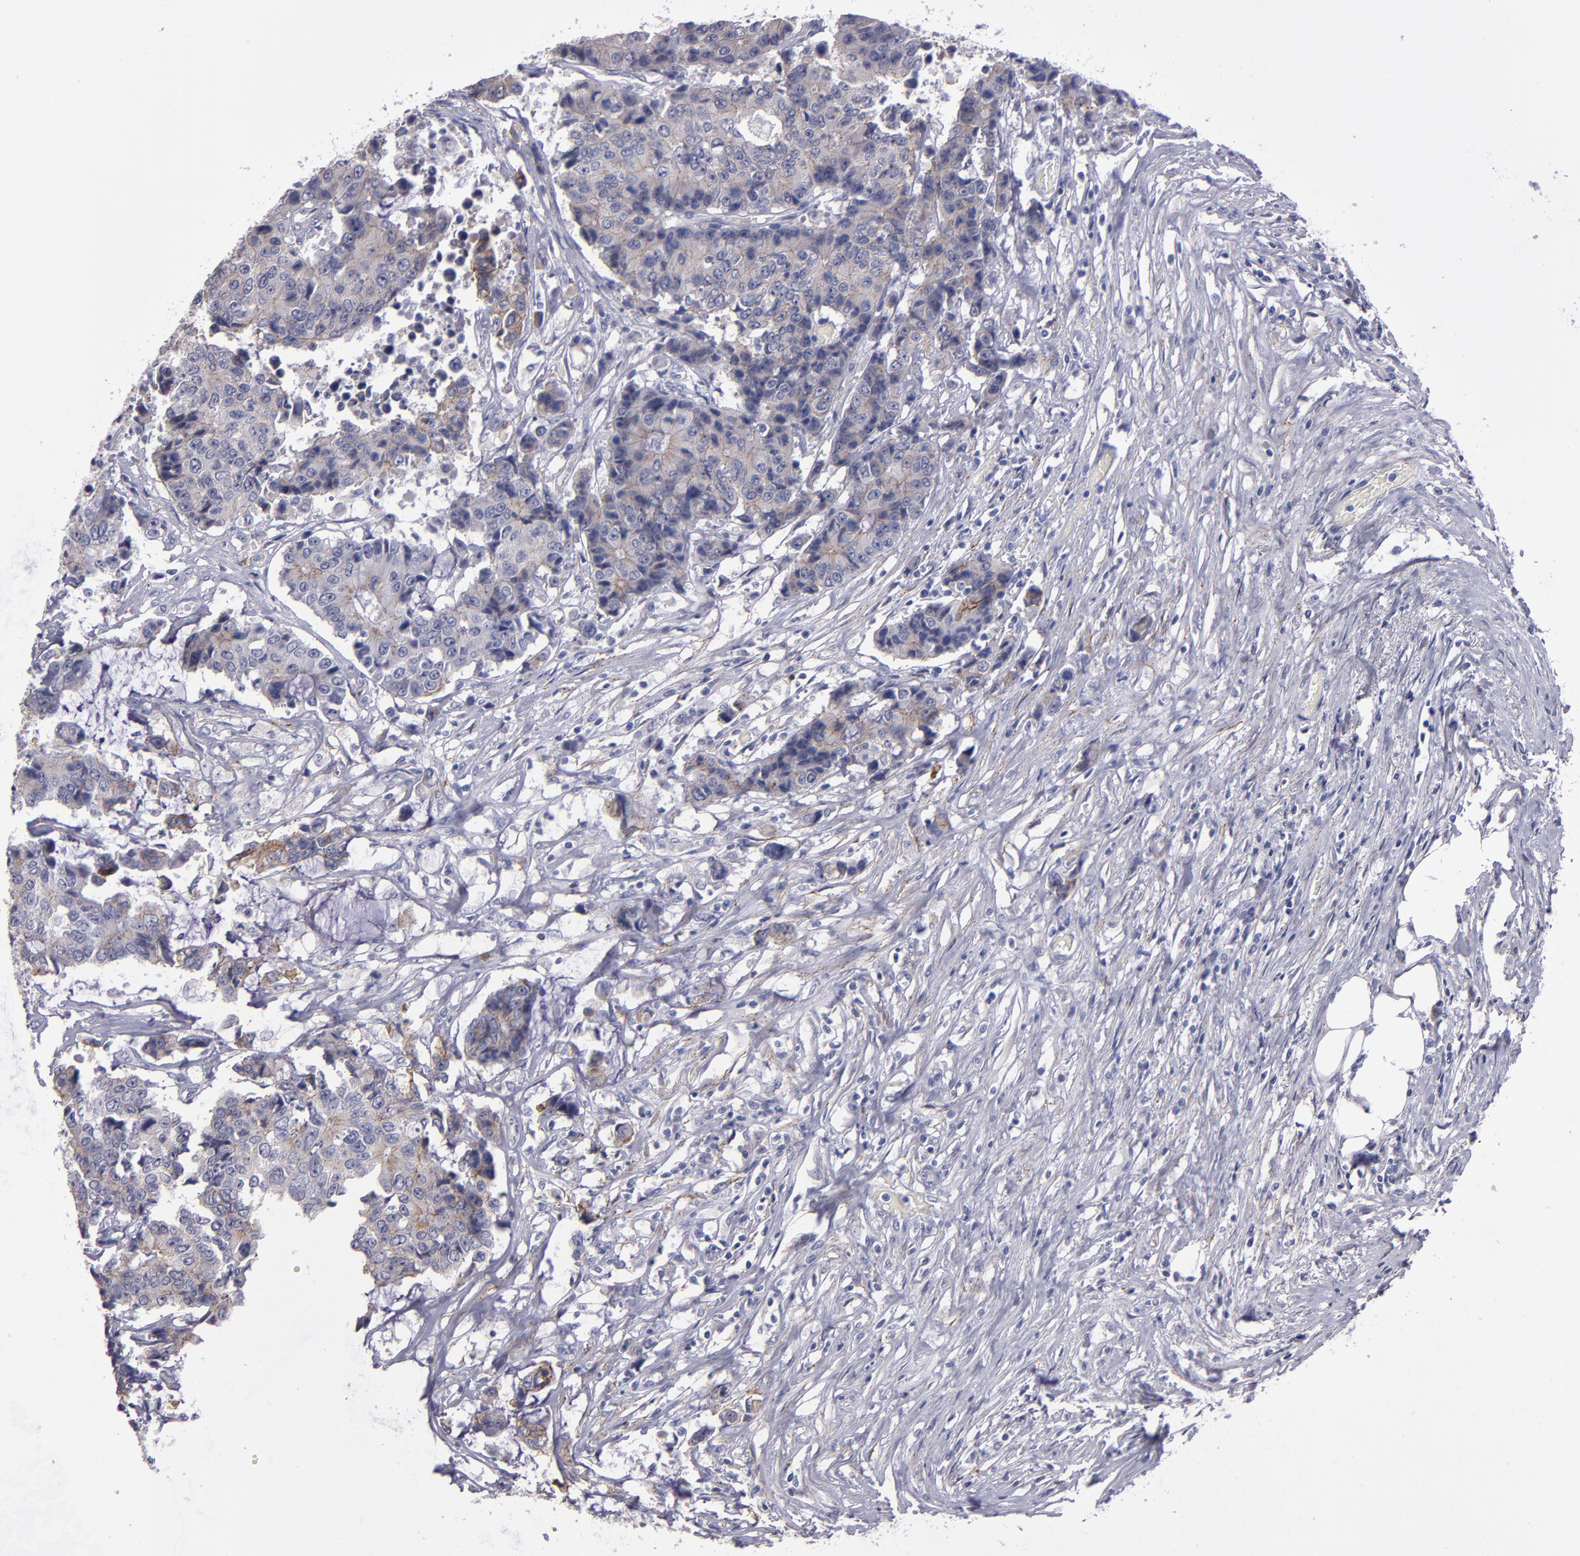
{"staining": {"intensity": "weak", "quantity": ">75%", "location": "cytoplasmic/membranous"}, "tissue": "colorectal cancer", "cell_type": "Tumor cells", "image_type": "cancer", "snomed": [{"axis": "morphology", "description": "Adenocarcinoma, NOS"}, {"axis": "topography", "description": "Colon"}], "caption": "Immunohistochemistry (IHC) of adenocarcinoma (colorectal) displays low levels of weak cytoplasmic/membranous staining in approximately >75% of tumor cells.", "gene": "CDH3", "patient": {"sex": "female", "age": 86}}